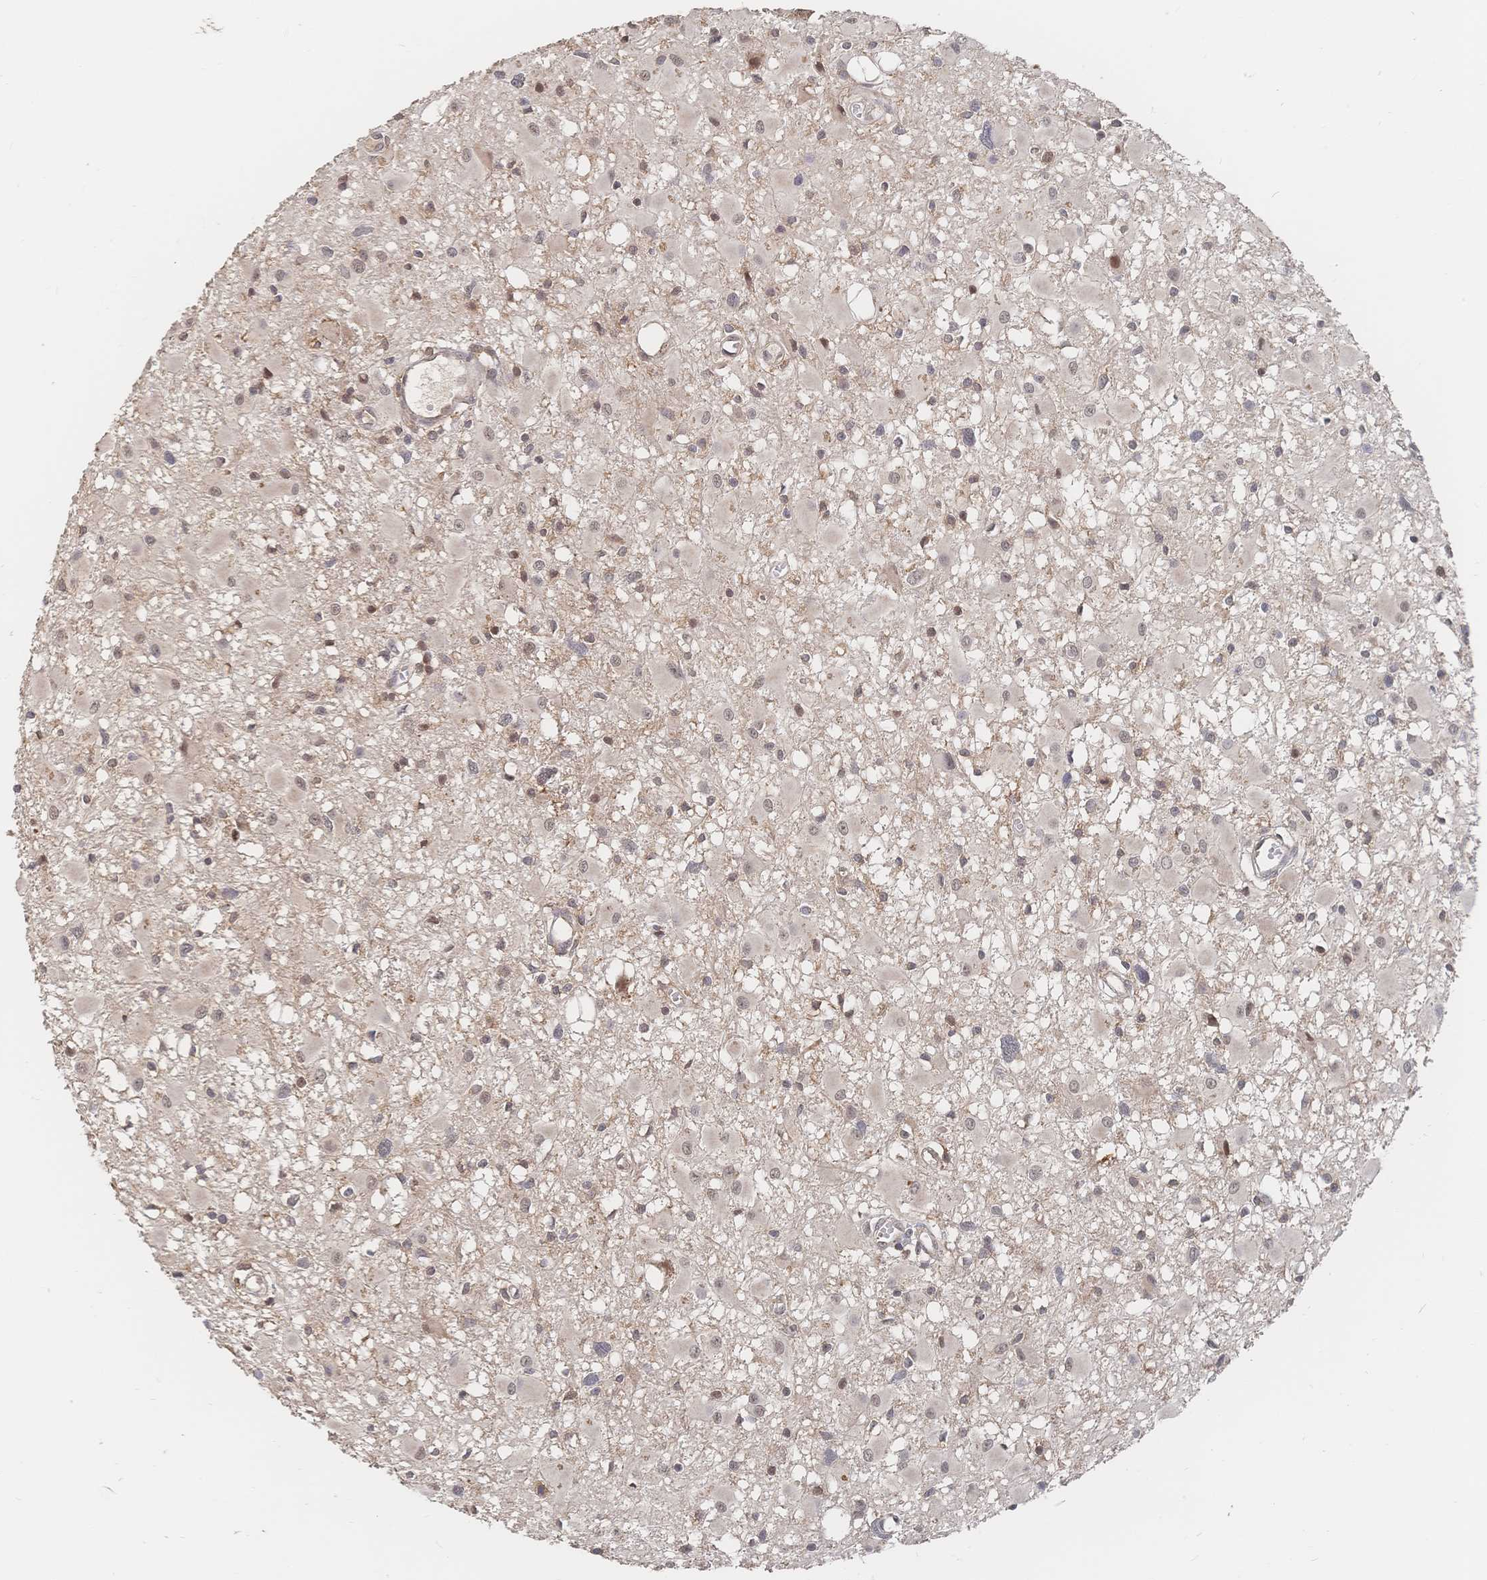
{"staining": {"intensity": "weak", "quantity": "<25%", "location": "nuclear"}, "tissue": "glioma", "cell_type": "Tumor cells", "image_type": "cancer", "snomed": [{"axis": "morphology", "description": "Glioma, malignant, High grade"}, {"axis": "topography", "description": "Brain"}], "caption": "DAB immunohistochemical staining of human glioma demonstrates no significant expression in tumor cells.", "gene": "LRP5", "patient": {"sex": "male", "age": 54}}